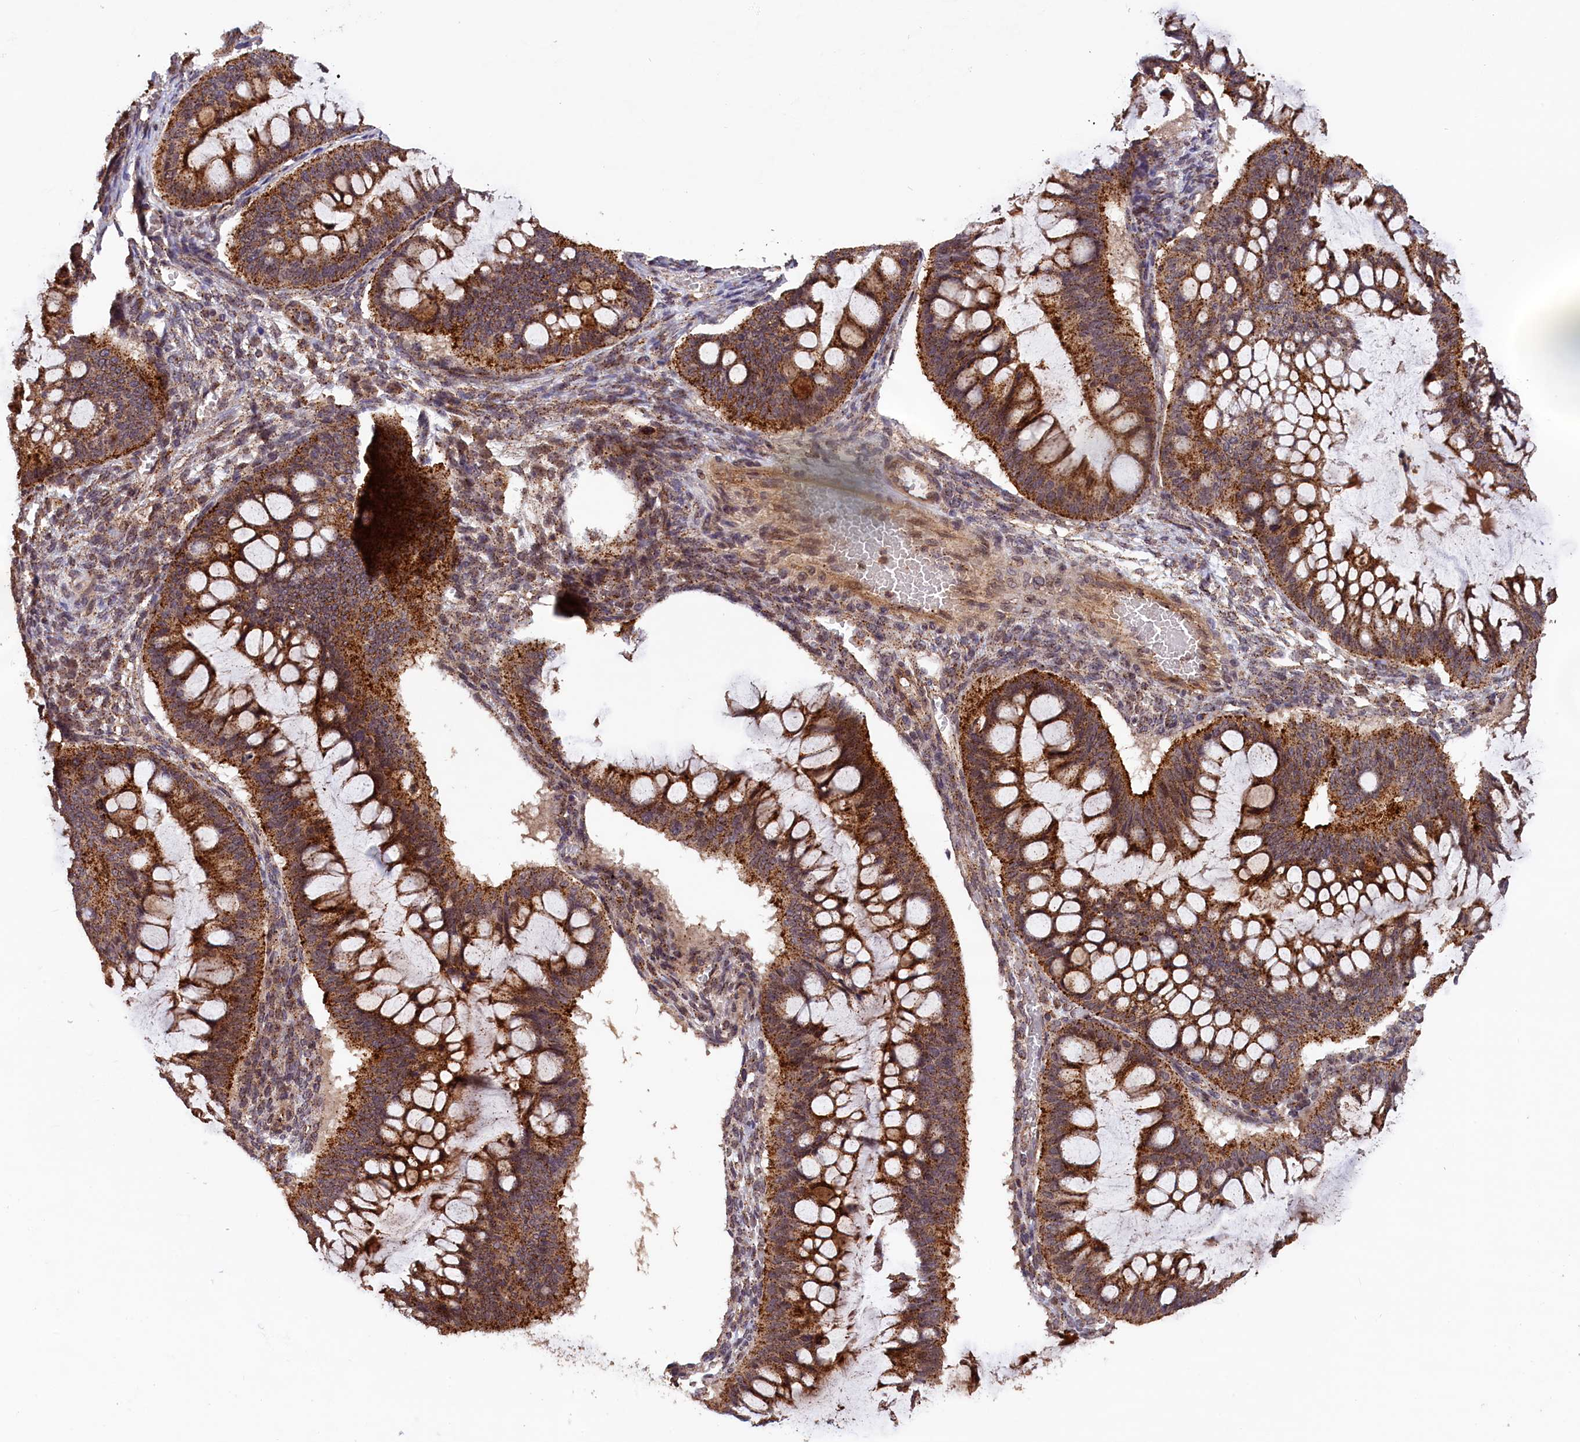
{"staining": {"intensity": "strong", "quantity": ">75%", "location": "cytoplasmic/membranous"}, "tissue": "ovarian cancer", "cell_type": "Tumor cells", "image_type": "cancer", "snomed": [{"axis": "morphology", "description": "Cystadenocarcinoma, mucinous, NOS"}, {"axis": "topography", "description": "Ovary"}], "caption": "Brown immunohistochemical staining in human ovarian cancer exhibits strong cytoplasmic/membranous staining in approximately >75% of tumor cells.", "gene": "IST1", "patient": {"sex": "female", "age": 73}}